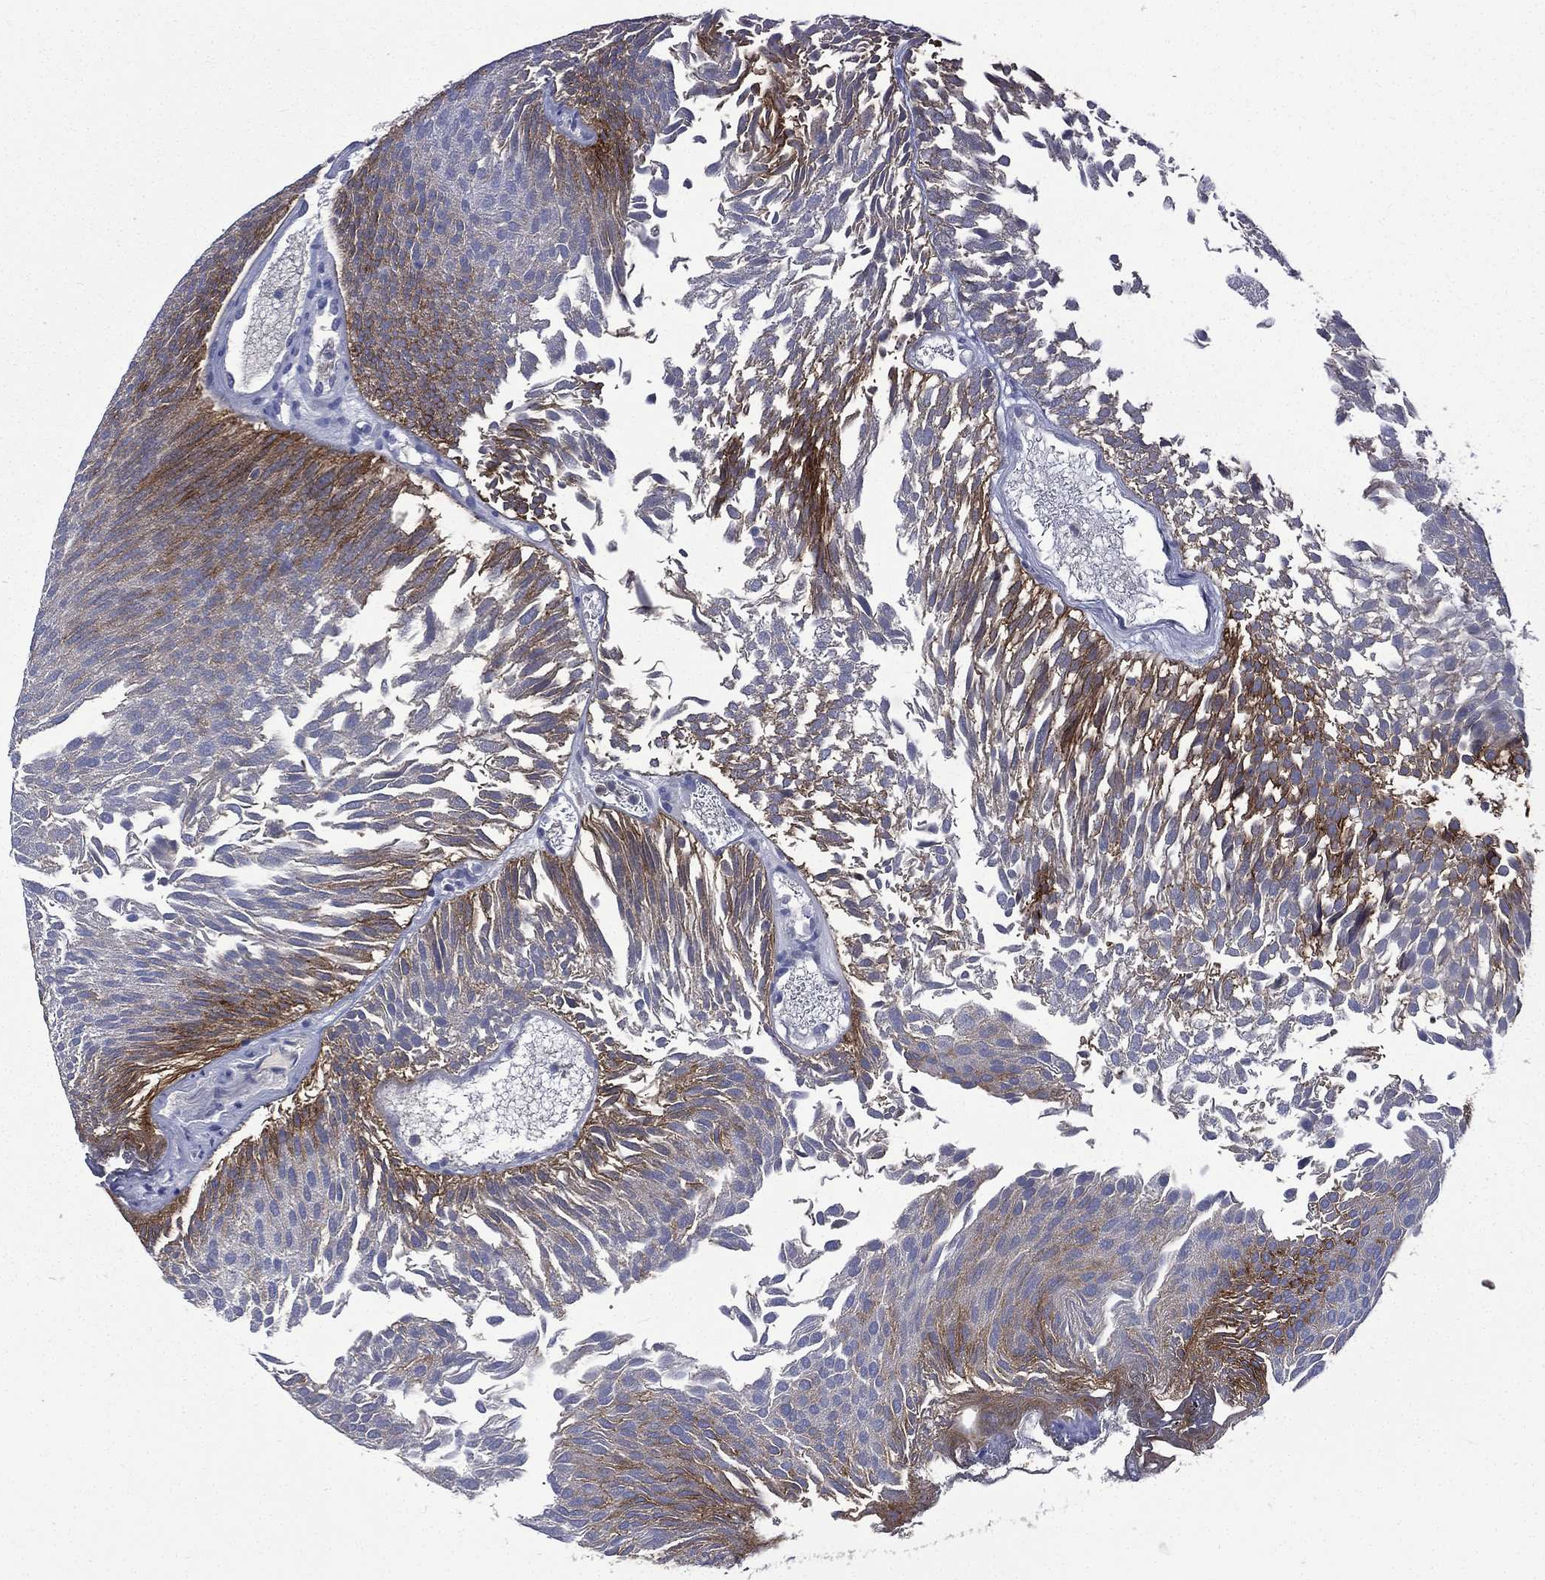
{"staining": {"intensity": "strong", "quantity": "<25%", "location": "cytoplasmic/membranous"}, "tissue": "urothelial cancer", "cell_type": "Tumor cells", "image_type": "cancer", "snomed": [{"axis": "morphology", "description": "Urothelial carcinoma, Low grade"}, {"axis": "topography", "description": "Urinary bladder"}], "caption": "Human urothelial cancer stained with a protein marker exhibits strong staining in tumor cells.", "gene": "CA12", "patient": {"sex": "male", "age": 52}}